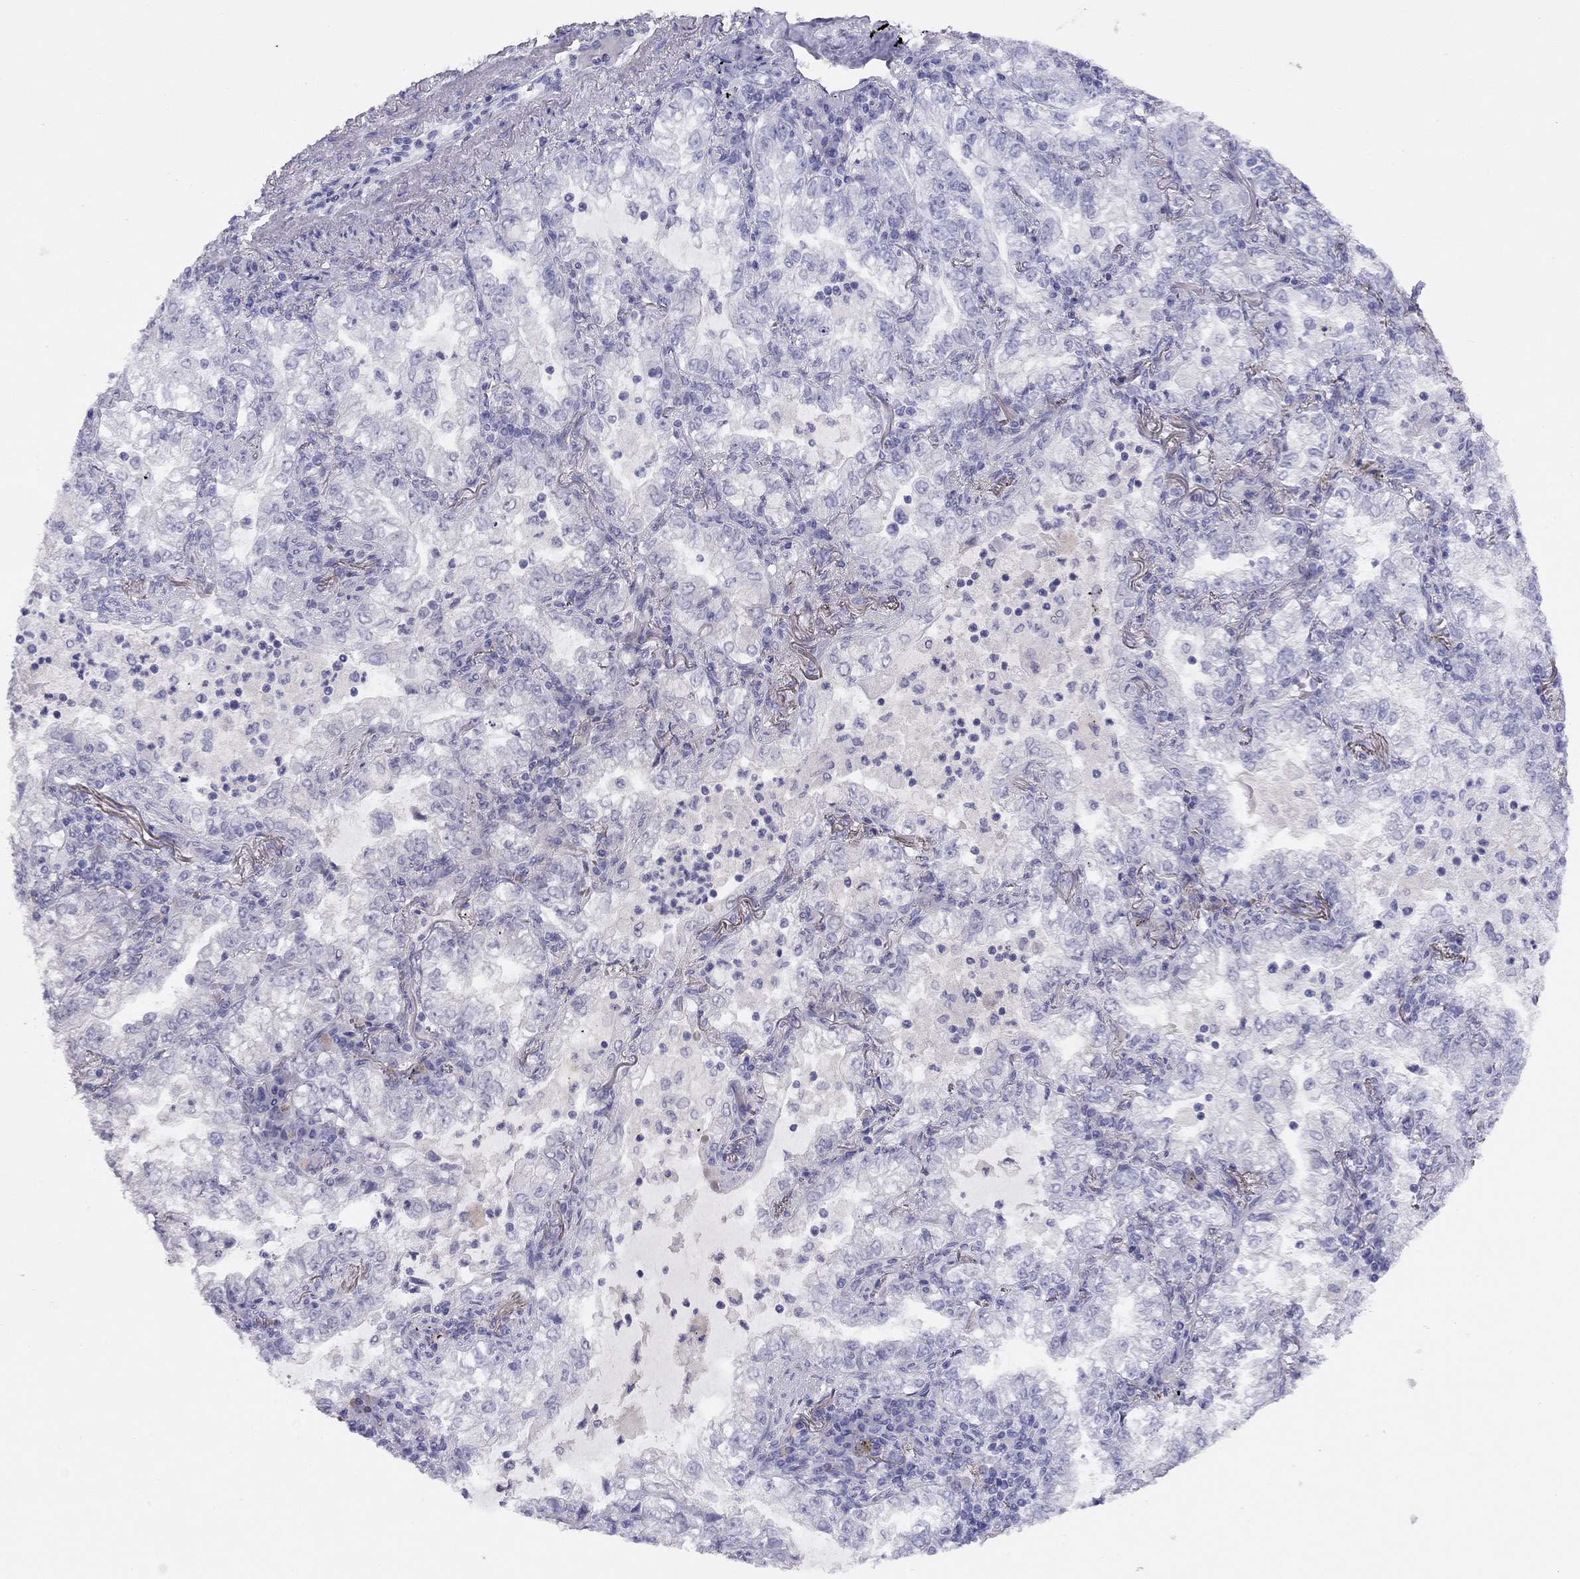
{"staining": {"intensity": "negative", "quantity": "none", "location": "none"}, "tissue": "lung cancer", "cell_type": "Tumor cells", "image_type": "cancer", "snomed": [{"axis": "morphology", "description": "Adenocarcinoma, NOS"}, {"axis": "topography", "description": "Lung"}], "caption": "High power microscopy micrograph of an immunohistochemistry image of lung cancer (adenocarcinoma), revealing no significant expression in tumor cells.", "gene": "LRIT2", "patient": {"sex": "female", "age": 73}}